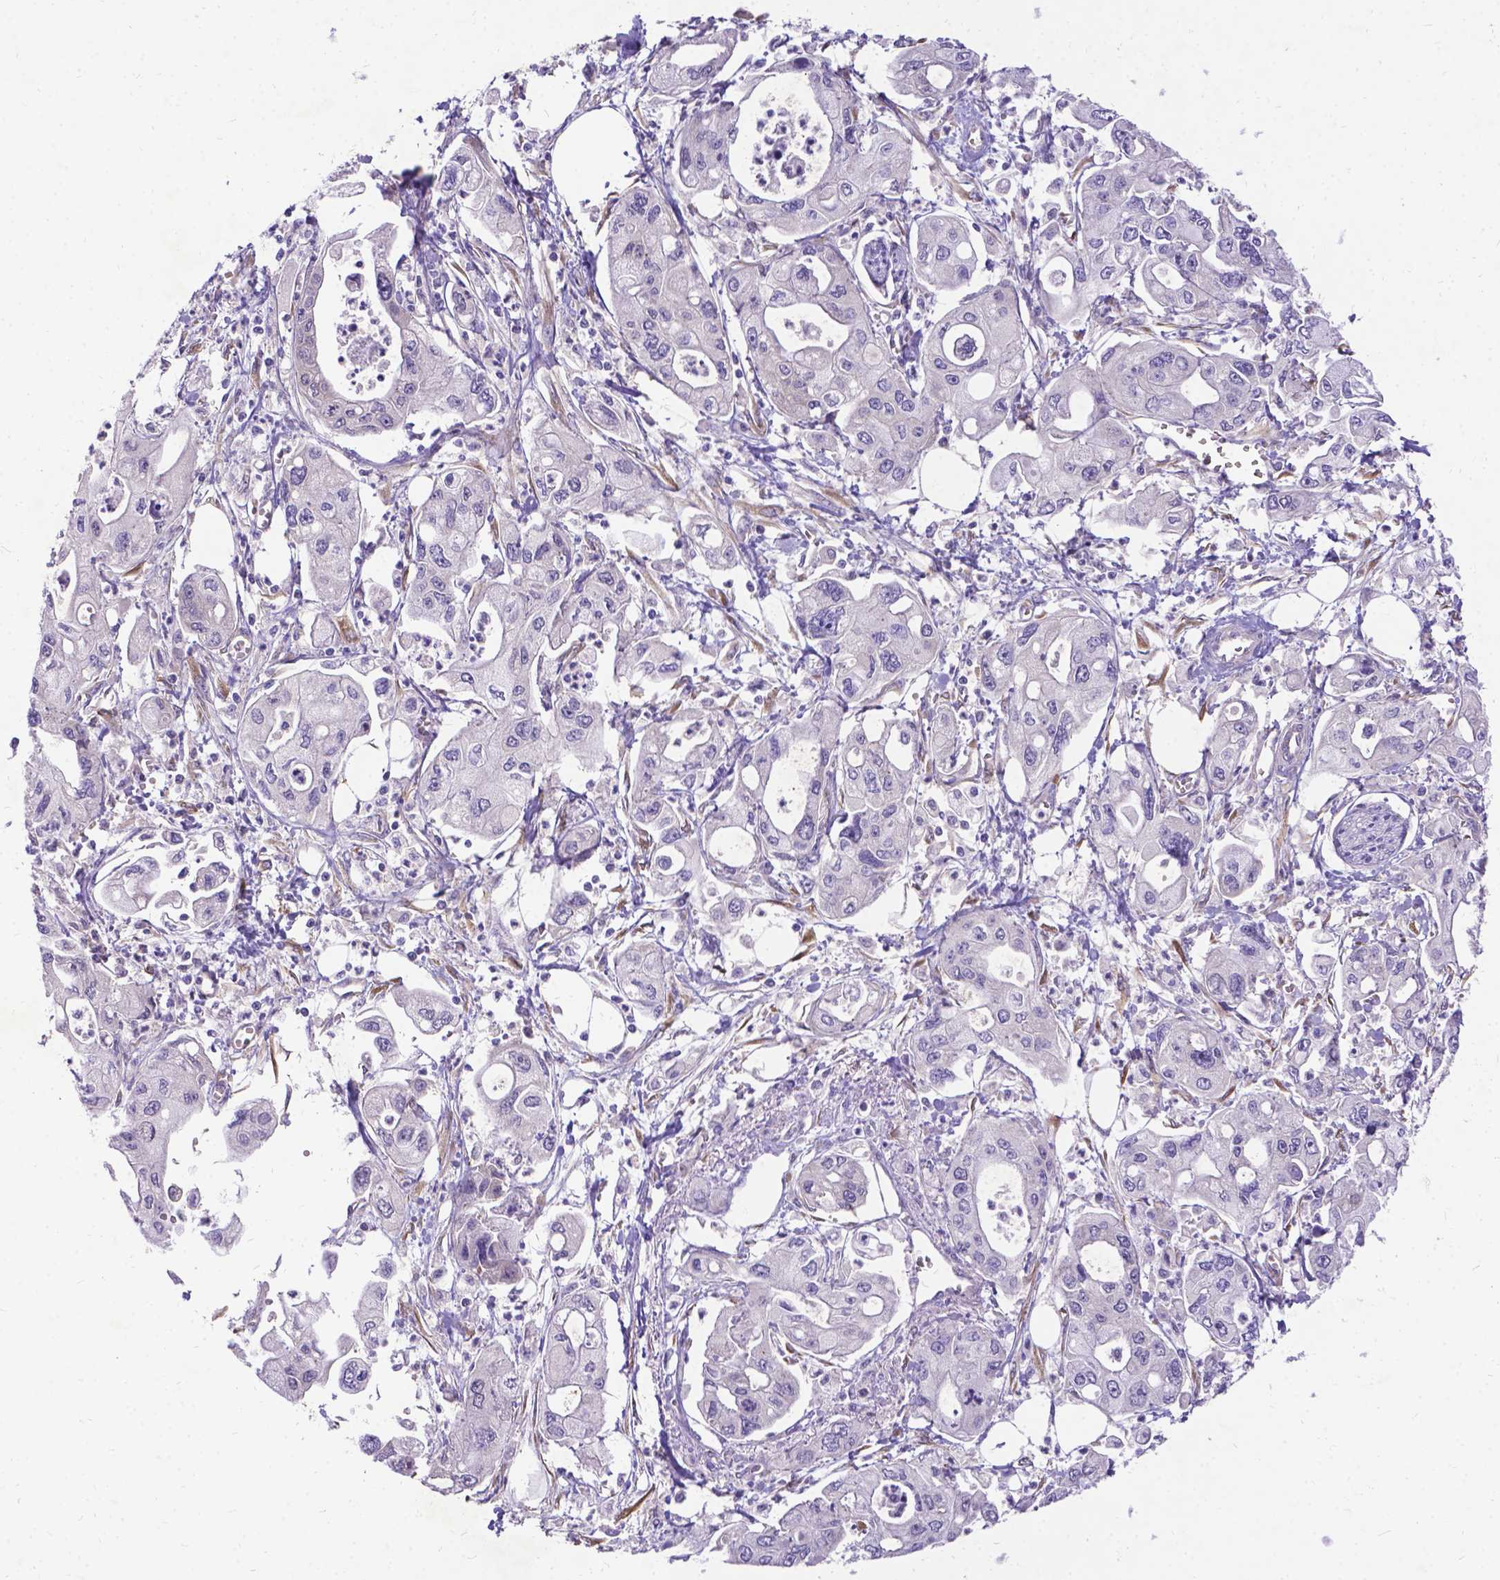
{"staining": {"intensity": "negative", "quantity": "none", "location": "none"}, "tissue": "pancreatic cancer", "cell_type": "Tumor cells", "image_type": "cancer", "snomed": [{"axis": "morphology", "description": "Adenocarcinoma, NOS"}, {"axis": "topography", "description": "Pancreas"}], "caption": "Immunohistochemical staining of adenocarcinoma (pancreatic) shows no significant expression in tumor cells.", "gene": "DENND6A", "patient": {"sex": "male", "age": 70}}